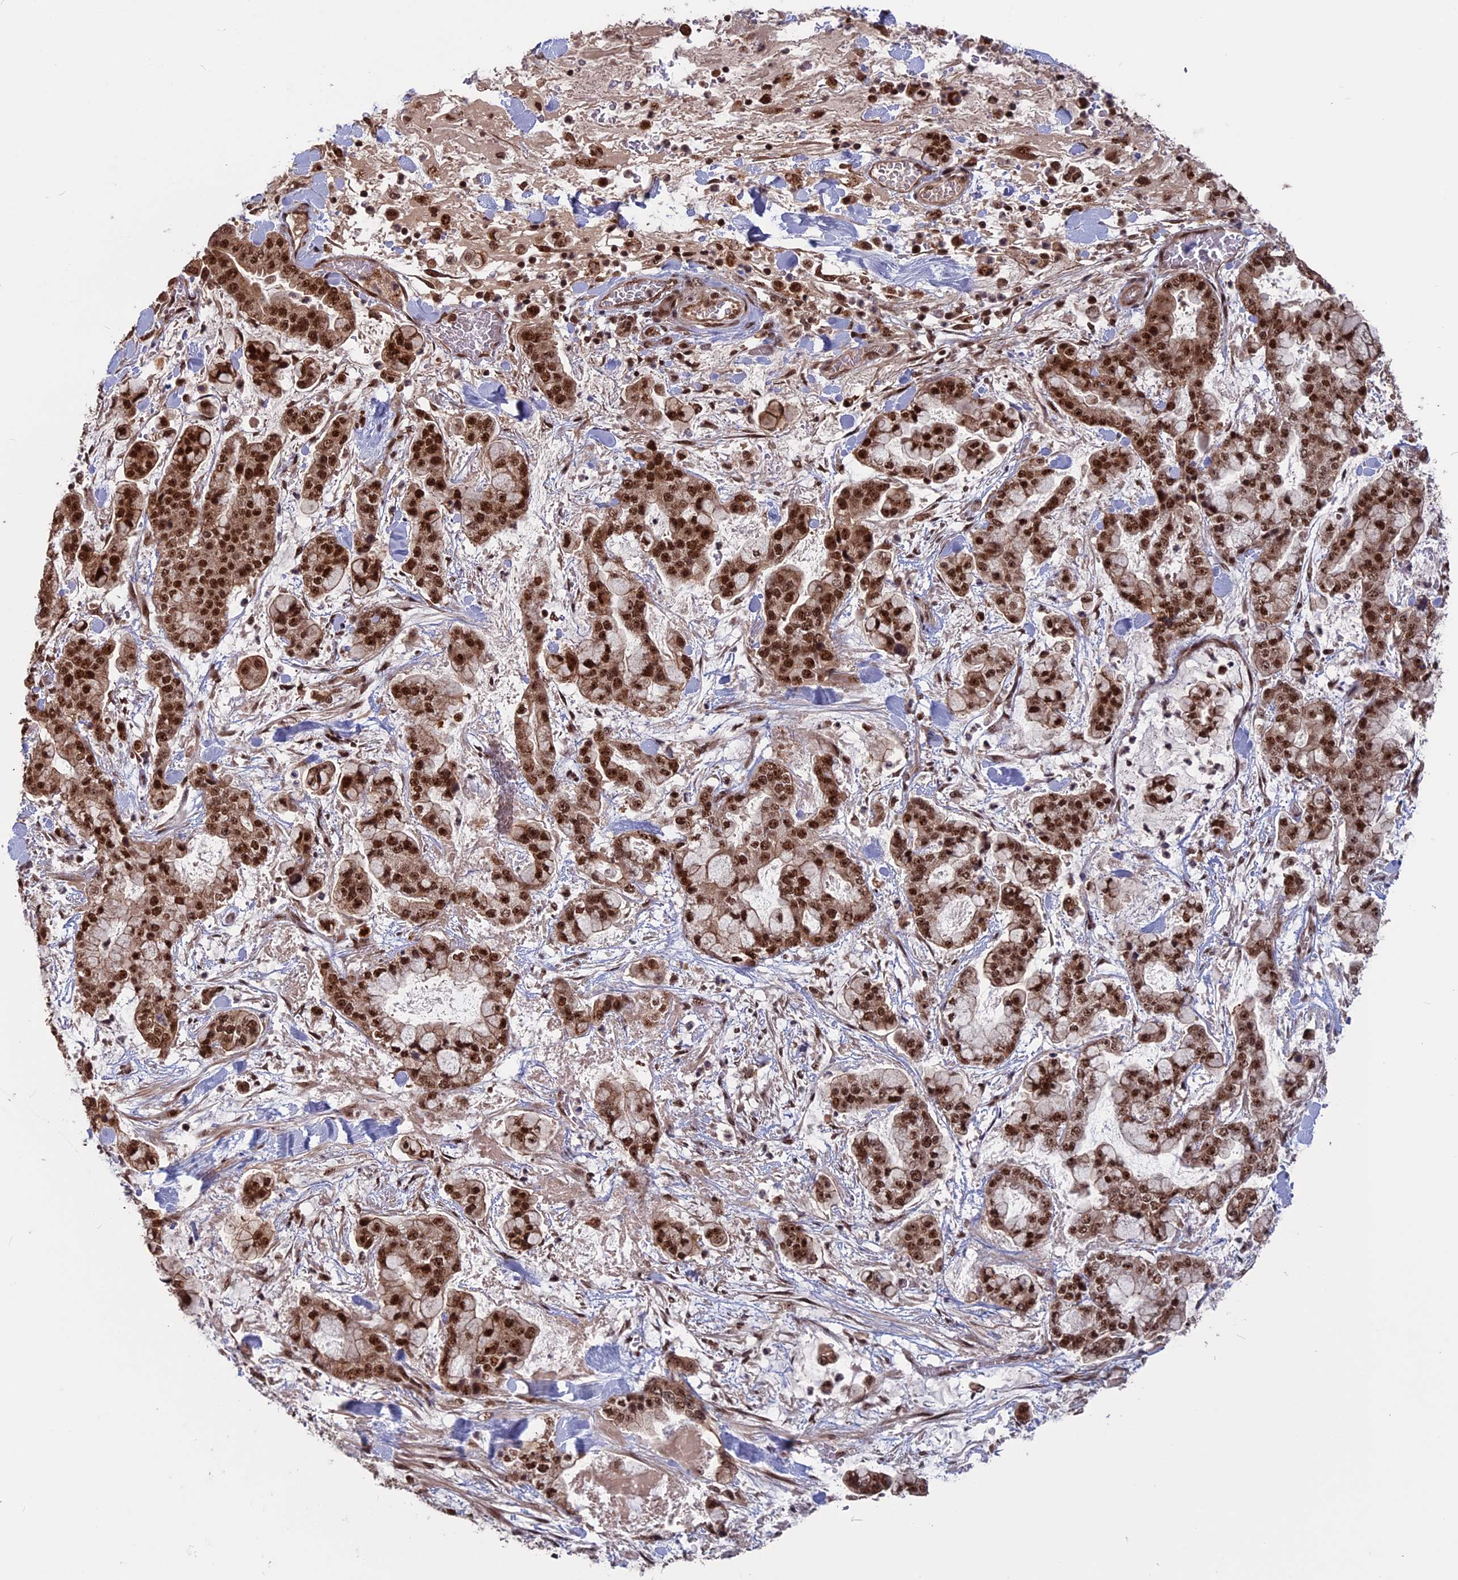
{"staining": {"intensity": "strong", "quantity": "25%-75%", "location": "cytoplasmic/membranous,nuclear"}, "tissue": "stomach cancer", "cell_type": "Tumor cells", "image_type": "cancer", "snomed": [{"axis": "morphology", "description": "Normal tissue, NOS"}, {"axis": "morphology", "description": "Adenocarcinoma, NOS"}, {"axis": "topography", "description": "Stomach, upper"}, {"axis": "topography", "description": "Stomach"}], "caption": "About 25%-75% of tumor cells in human adenocarcinoma (stomach) demonstrate strong cytoplasmic/membranous and nuclear protein expression as visualized by brown immunohistochemical staining.", "gene": "CACTIN", "patient": {"sex": "male", "age": 76}}